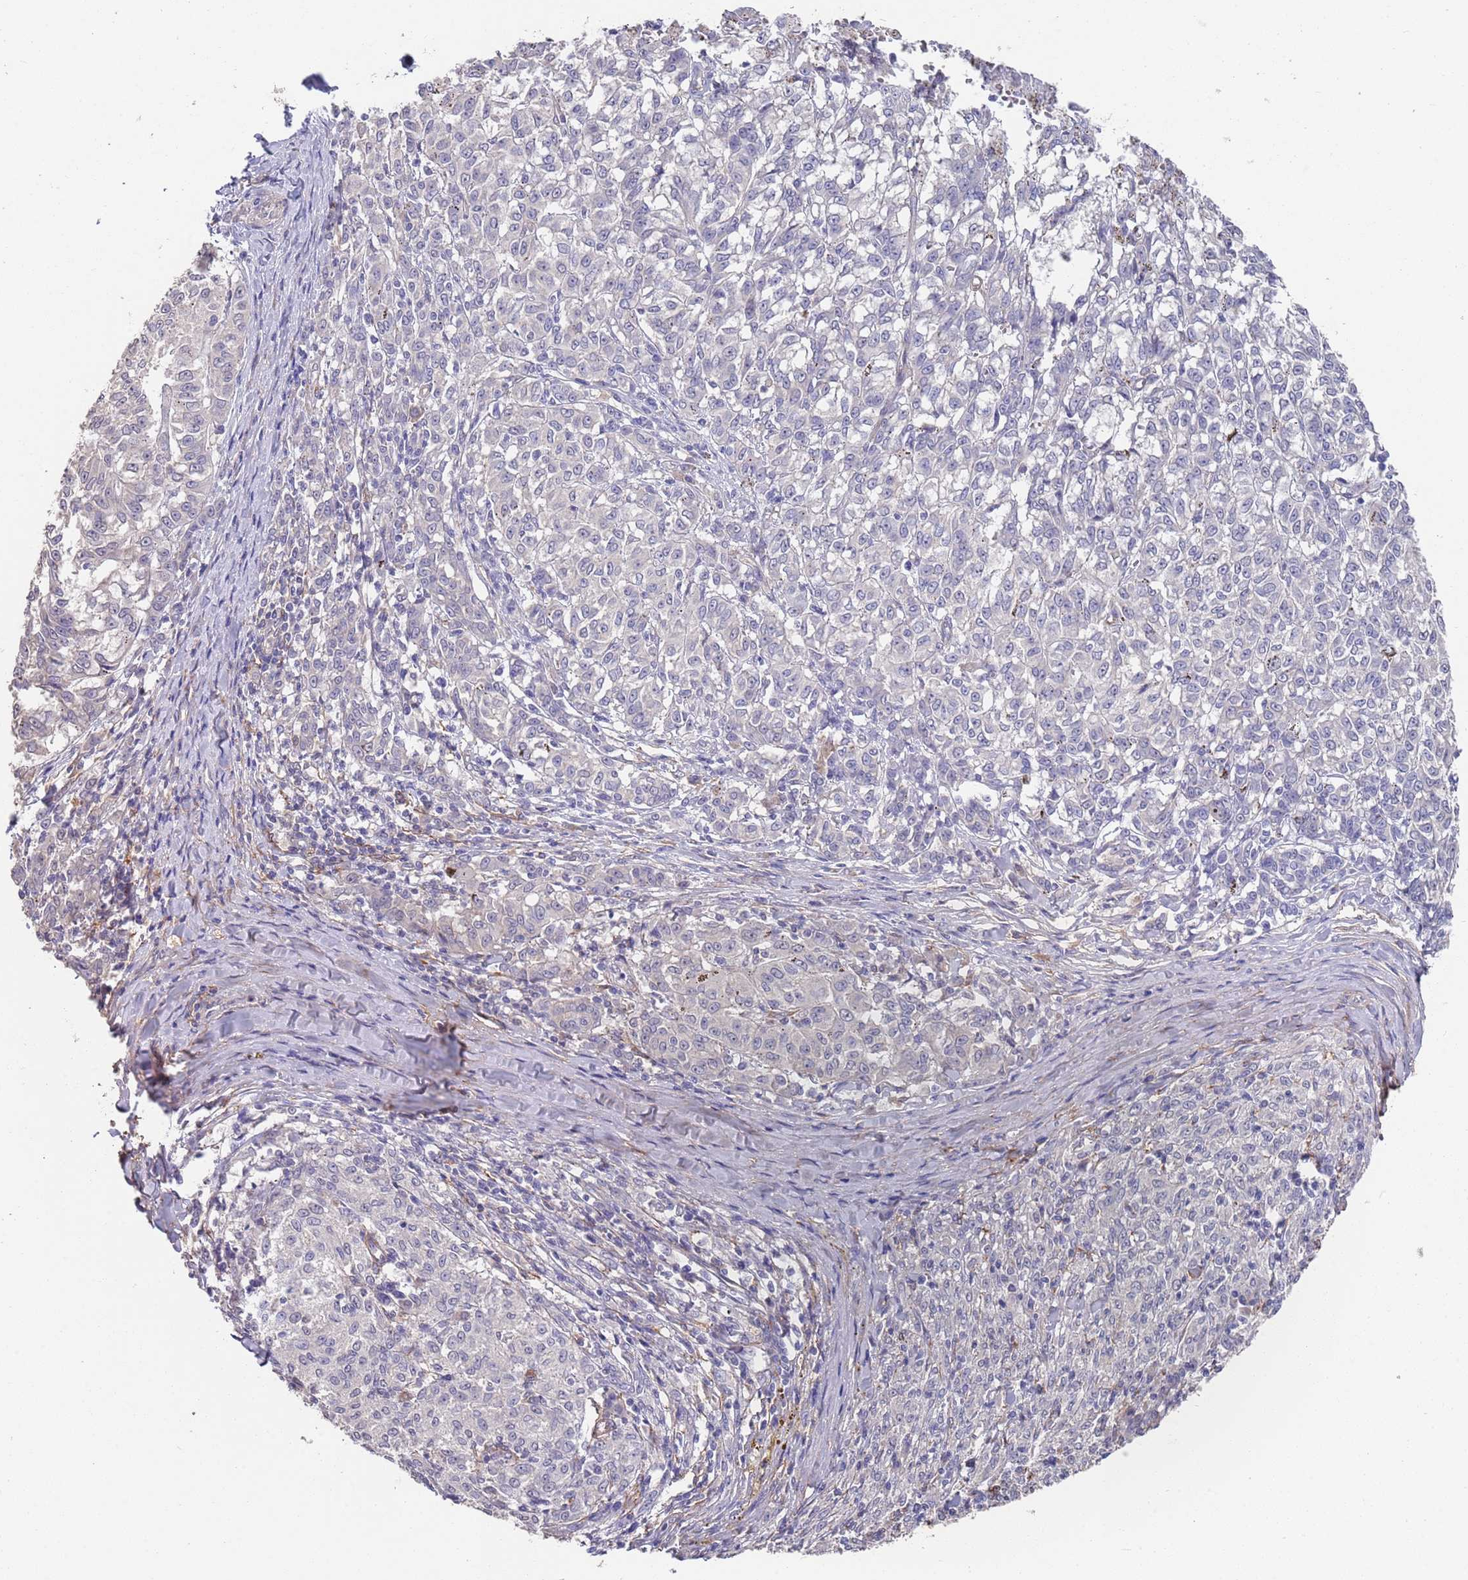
{"staining": {"intensity": "negative", "quantity": "none", "location": "none"}, "tissue": "melanoma", "cell_type": "Tumor cells", "image_type": "cancer", "snomed": [{"axis": "morphology", "description": "Malignant melanoma, NOS"}, {"axis": "topography", "description": "Skin"}], "caption": "Tumor cells are negative for protein expression in human malignant melanoma. (DAB immunohistochemistry visualized using brightfield microscopy, high magnification).", "gene": "ANK2", "patient": {"sex": "female", "age": 72}}